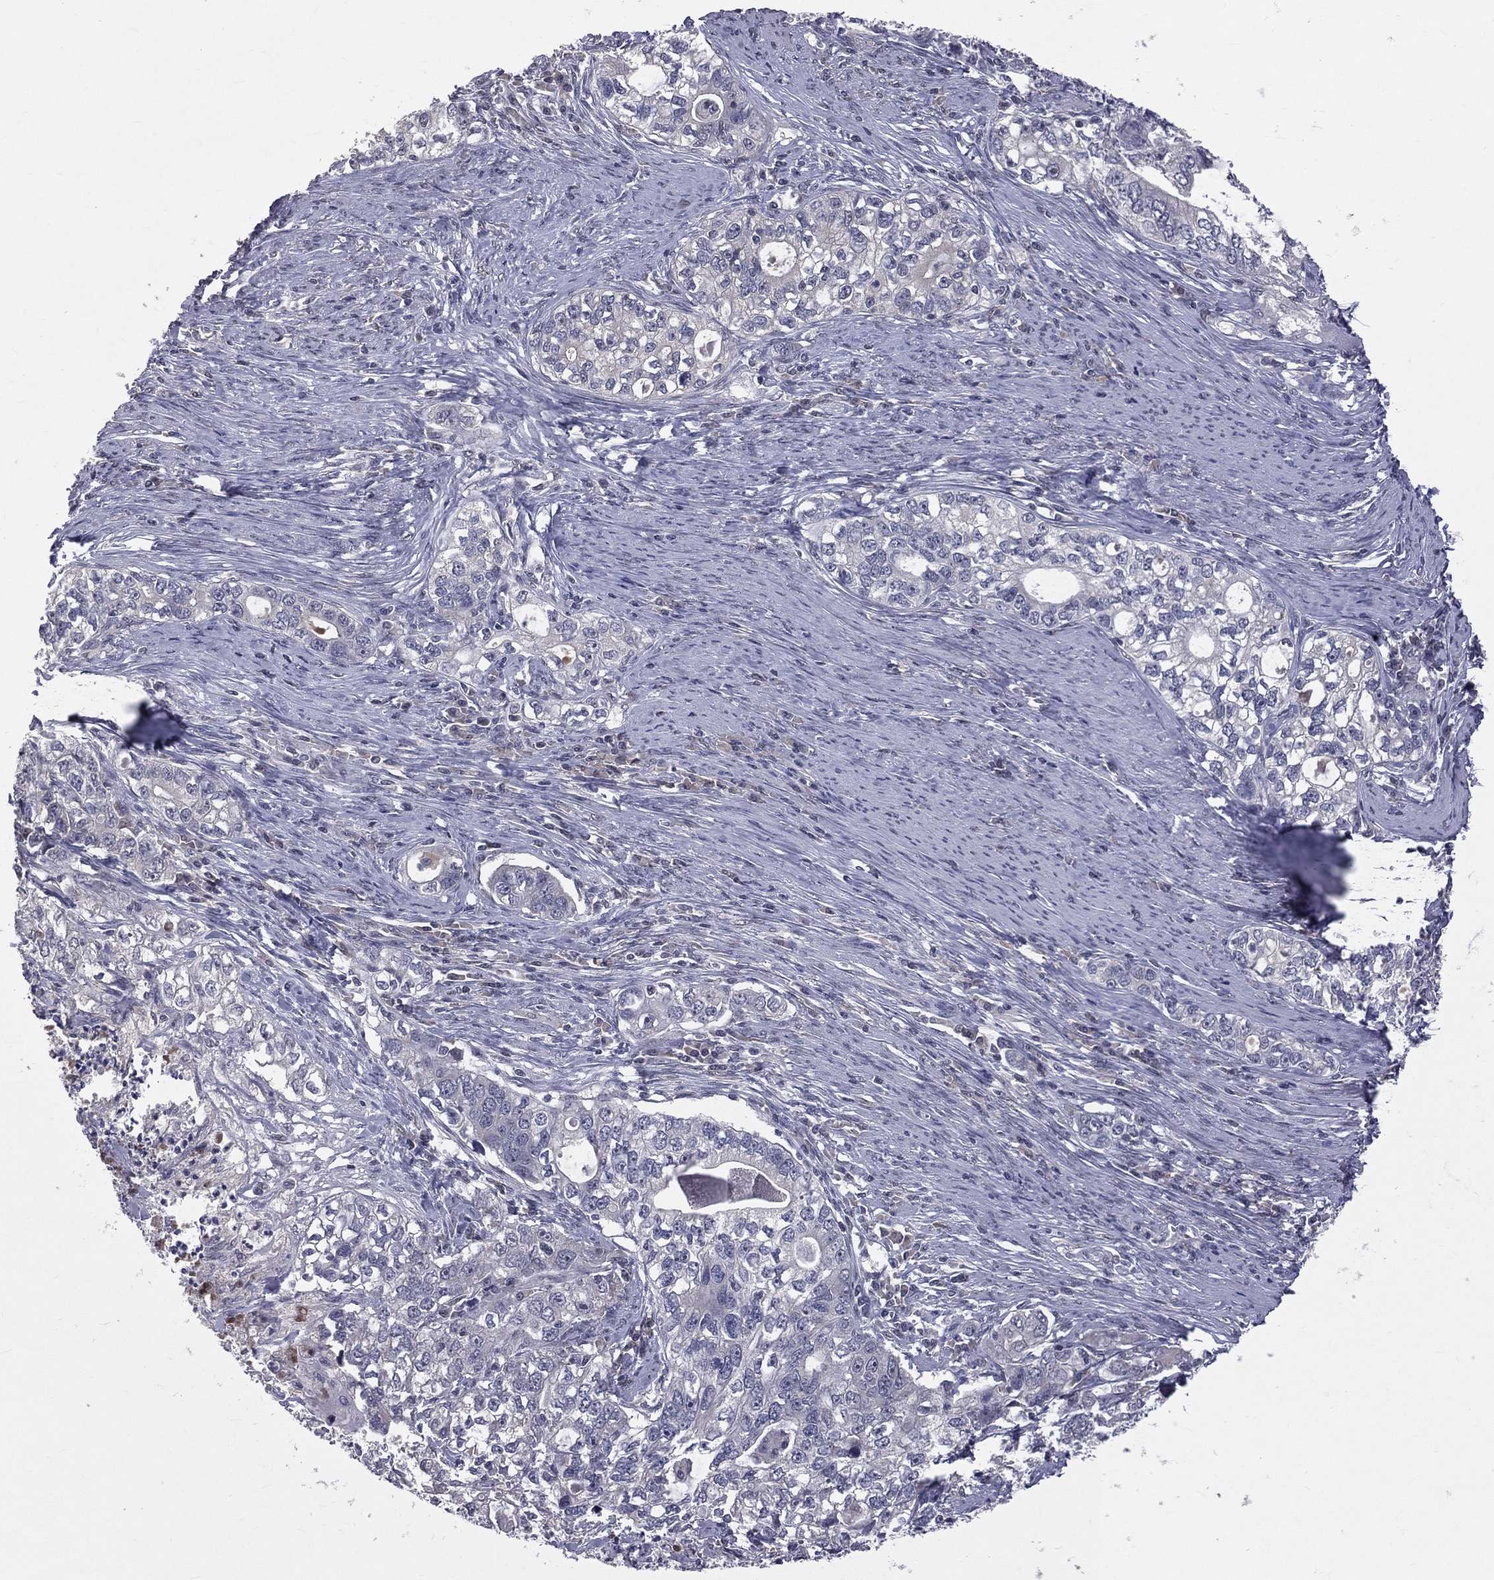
{"staining": {"intensity": "negative", "quantity": "none", "location": "none"}, "tissue": "stomach cancer", "cell_type": "Tumor cells", "image_type": "cancer", "snomed": [{"axis": "morphology", "description": "Adenocarcinoma, NOS"}, {"axis": "topography", "description": "Stomach, lower"}], "caption": "Tumor cells show no significant protein staining in stomach cancer.", "gene": "DSG4", "patient": {"sex": "female", "age": 72}}